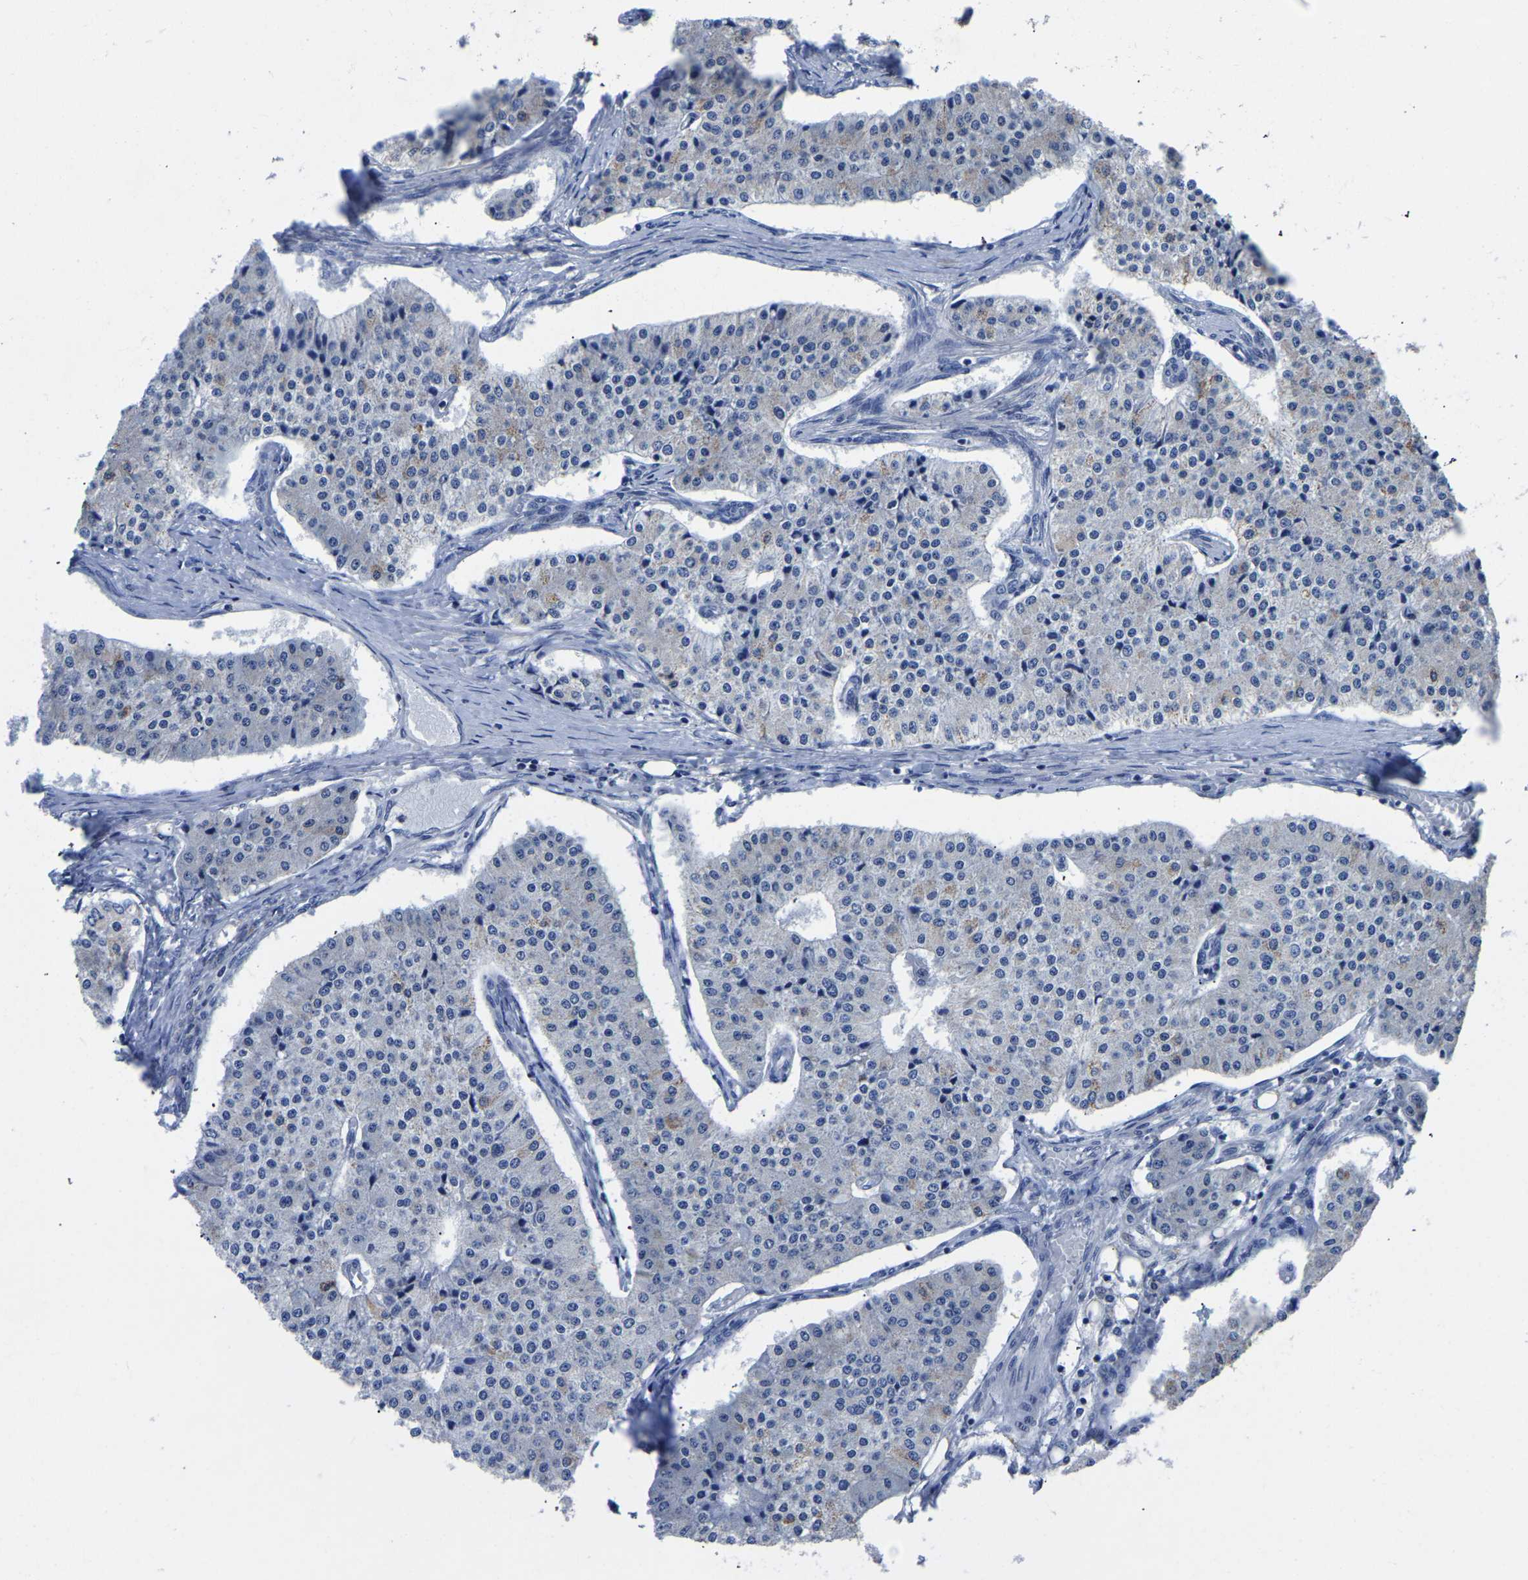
{"staining": {"intensity": "weak", "quantity": "<25%", "location": "cytoplasmic/membranous"}, "tissue": "carcinoid", "cell_type": "Tumor cells", "image_type": "cancer", "snomed": [{"axis": "morphology", "description": "Carcinoid, malignant, NOS"}, {"axis": "topography", "description": "Colon"}], "caption": "Tumor cells show no significant positivity in carcinoid (malignant). The staining is performed using DAB (3,3'-diaminobenzidine) brown chromogen with nuclei counter-stained in using hematoxylin.", "gene": "FGD5", "patient": {"sex": "female", "age": 52}}